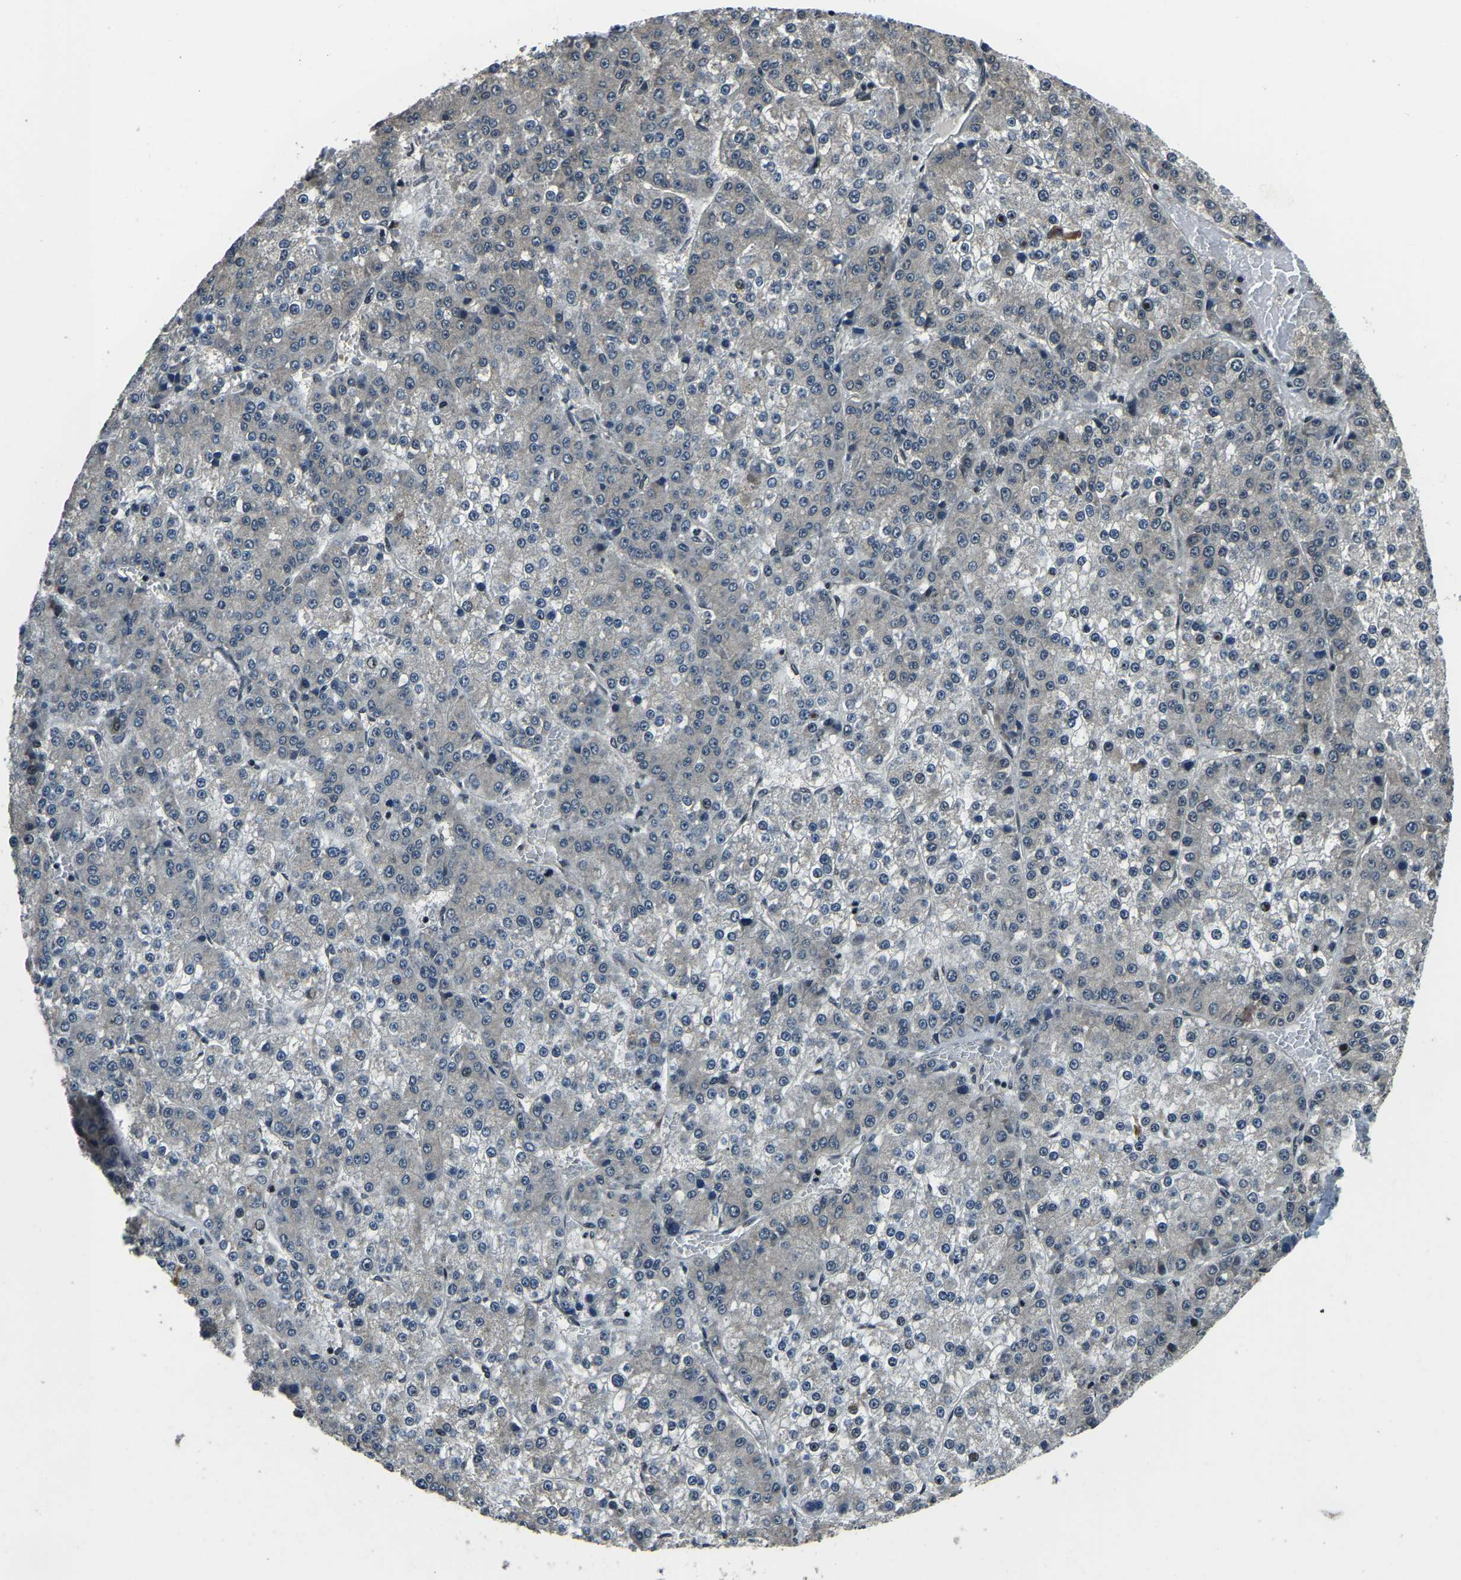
{"staining": {"intensity": "negative", "quantity": "none", "location": "none"}, "tissue": "liver cancer", "cell_type": "Tumor cells", "image_type": "cancer", "snomed": [{"axis": "morphology", "description": "Carcinoma, Hepatocellular, NOS"}, {"axis": "topography", "description": "Liver"}], "caption": "Immunohistochemical staining of human liver cancer displays no significant positivity in tumor cells.", "gene": "ANKIB1", "patient": {"sex": "female", "age": 73}}